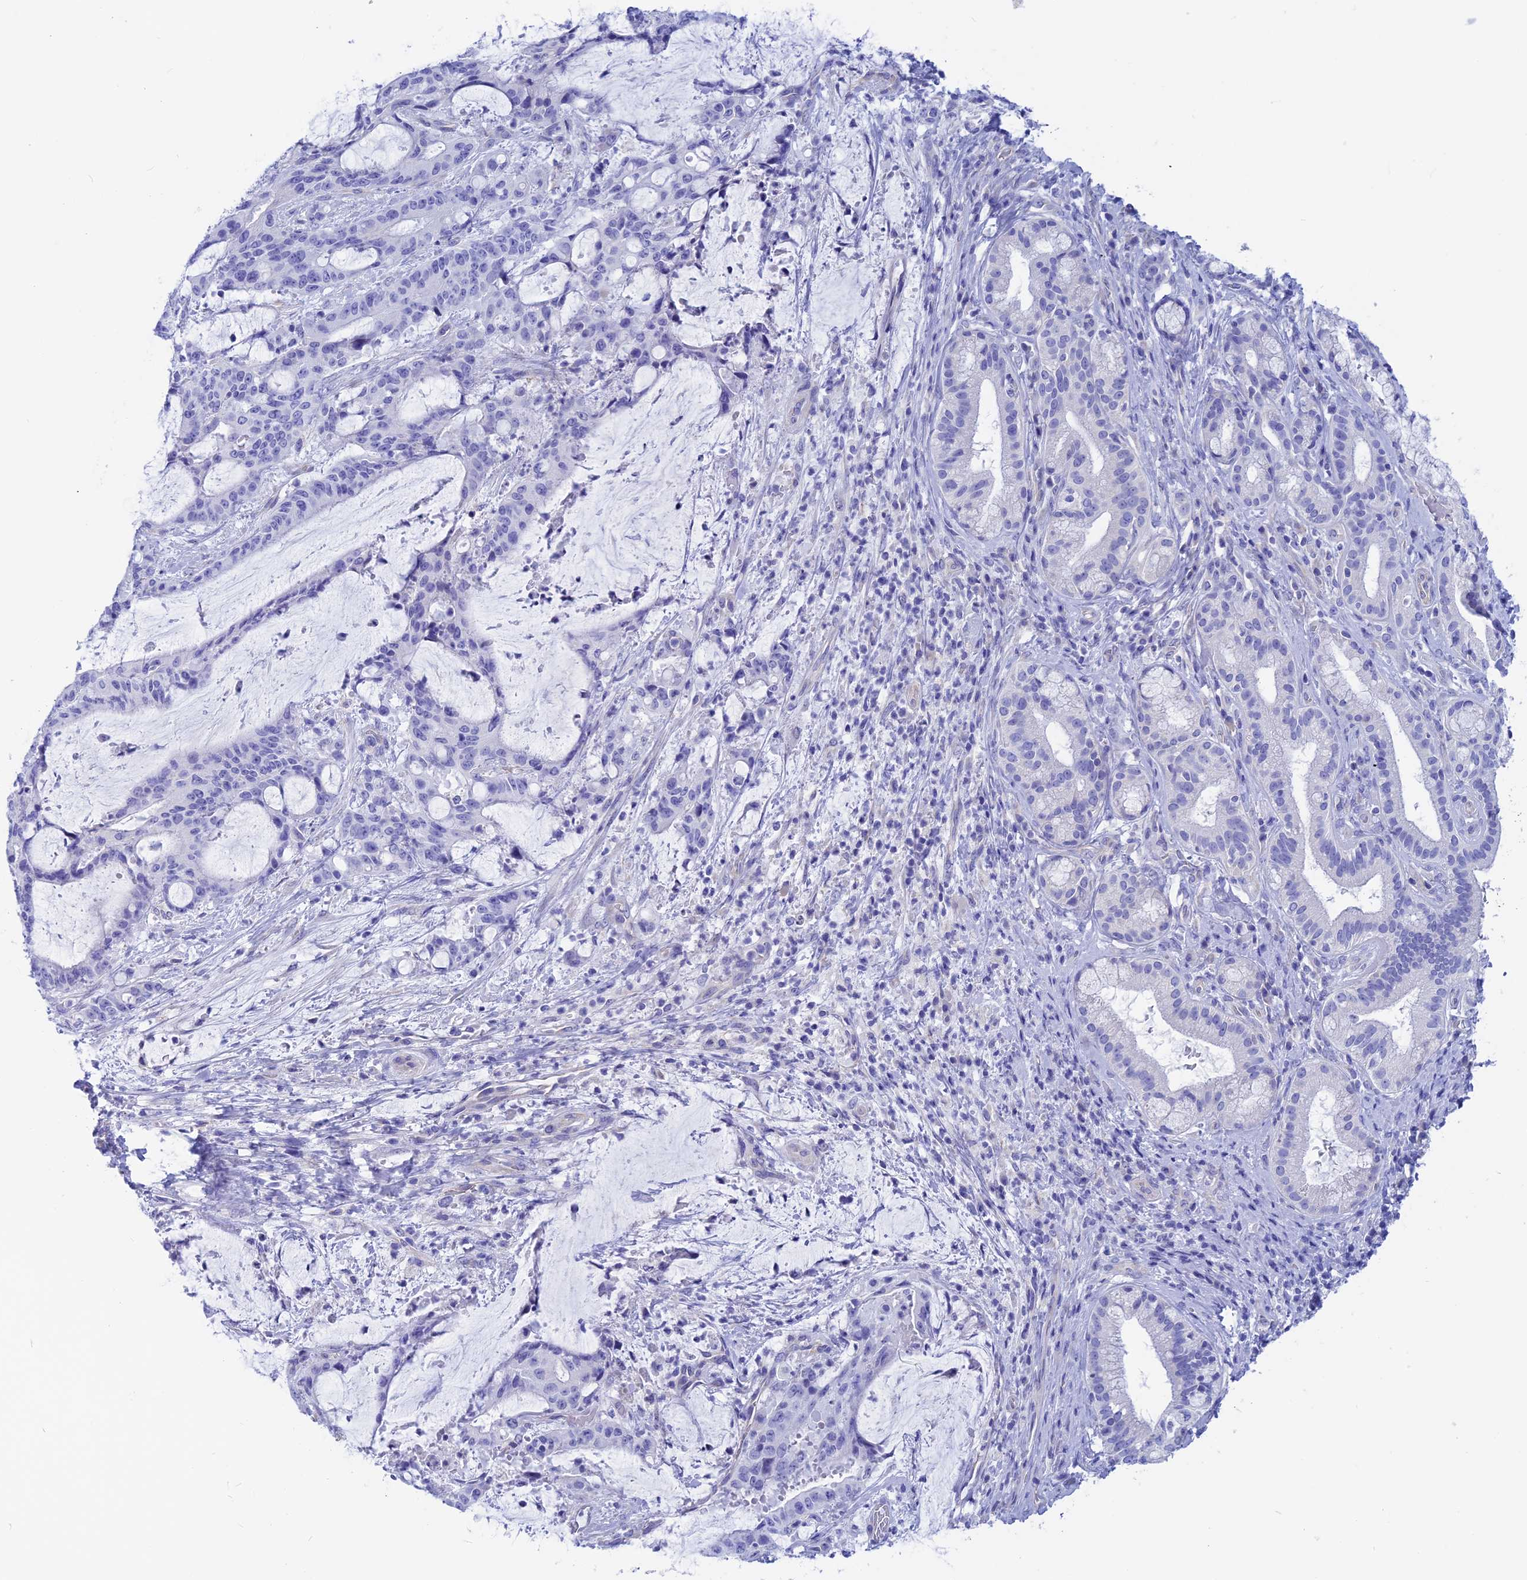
{"staining": {"intensity": "negative", "quantity": "none", "location": "none"}, "tissue": "liver cancer", "cell_type": "Tumor cells", "image_type": "cancer", "snomed": [{"axis": "morphology", "description": "Normal tissue, NOS"}, {"axis": "morphology", "description": "Cholangiocarcinoma"}, {"axis": "topography", "description": "Liver"}, {"axis": "topography", "description": "Peripheral nerve tissue"}], "caption": "DAB immunohistochemical staining of cholangiocarcinoma (liver) displays no significant staining in tumor cells.", "gene": "GNGT2", "patient": {"sex": "female", "age": 73}}